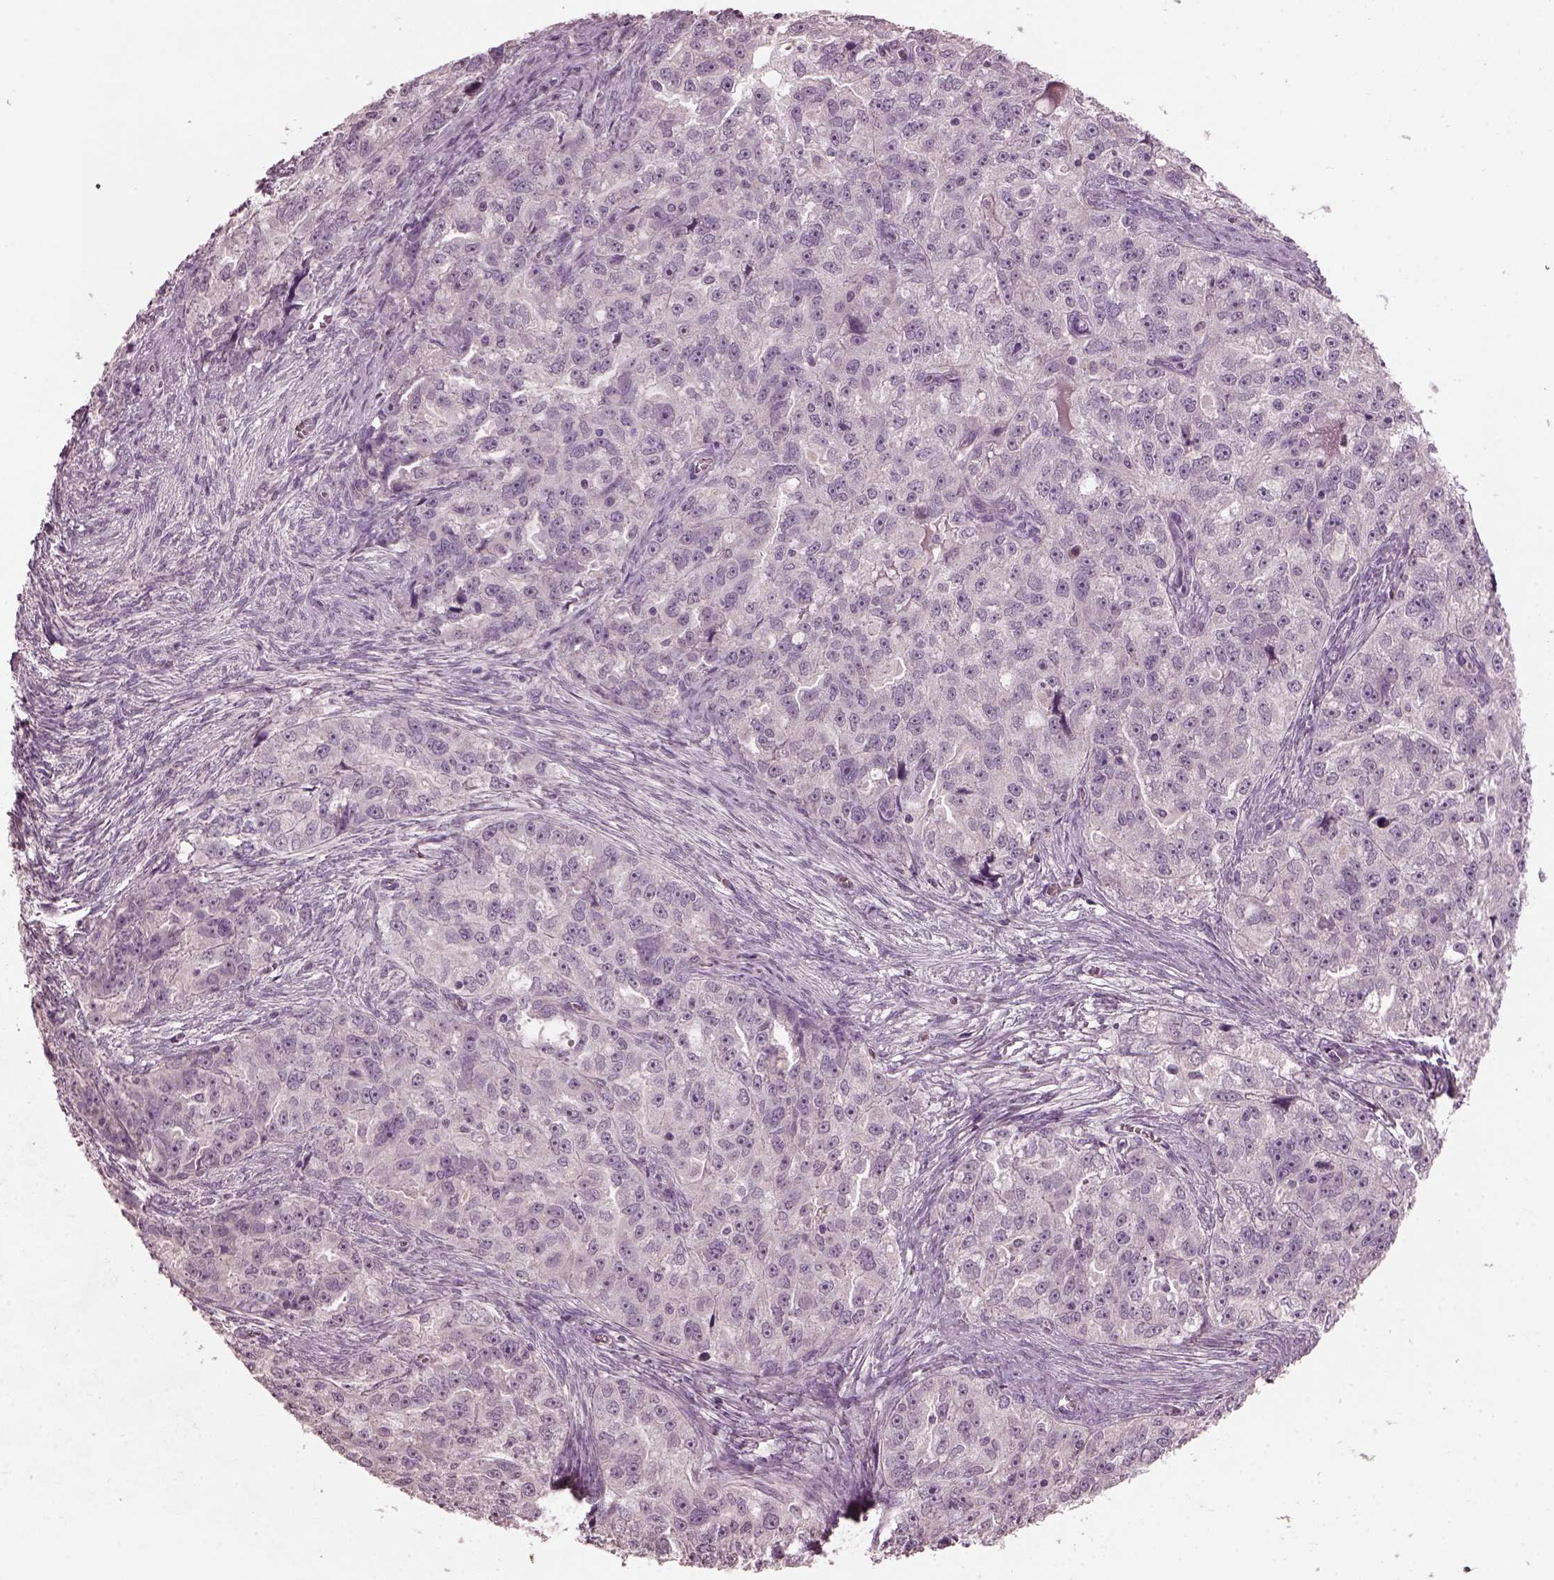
{"staining": {"intensity": "negative", "quantity": "none", "location": "none"}, "tissue": "ovarian cancer", "cell_type": "Tumor cells", "image_type": "cancer", "snomed": [{"axis": "morphology", "description": "Cystadenocarcinoma, serous, NOS"}, {"axis": "topography", "description": "Ovary"}], "caption": "This is a micrograph of immunohistochemistry staining of serous cystadenocarcinoma (ovarian), which shows no staining in tumor cells. (Immunohistochemistry (ihc), brightfield microscopy, high magnification).", "gene": "RCVRN", "patient": {"sex": "female", "age": 51}}